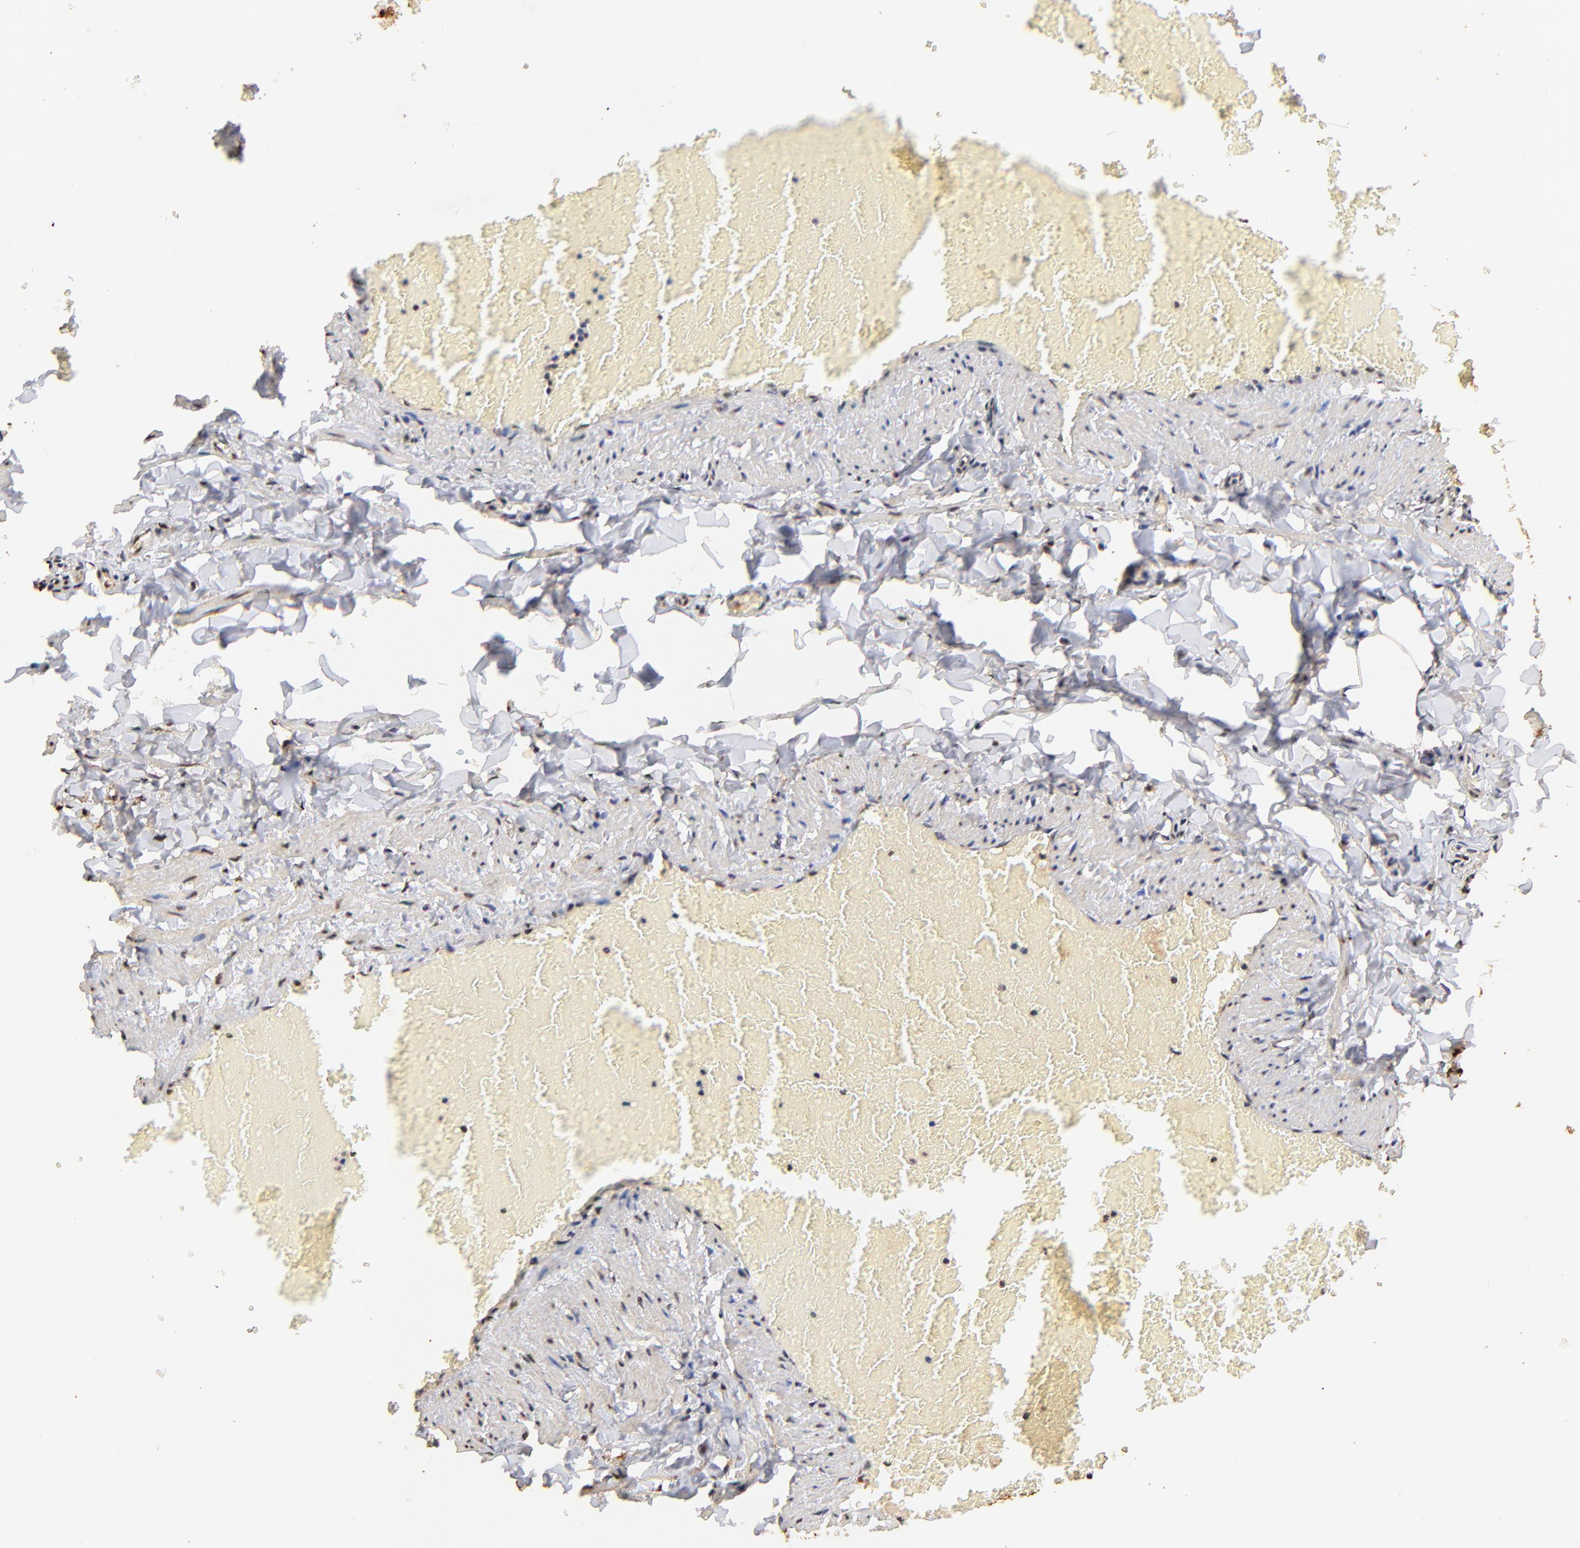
{"staining": {"intensity": "strong", "quantity": ">75%", "location": "cytoplasmic/membranous,nuclear"}, "tissue": "adipose tissue", "cell_type": "Adipocytes", "image_type": "normal", "snomed": [{"axis": "morphology", "description": "Normal tissue, NOS"}, {"axis": "topography", "description": "Vascular tissue"}], "caption": "Immunohistochemistry (IHC) staining of normal adipose tissue, which reveals high levels of strong cytoplasmic/membranous,nuclear expression in about >75% of adipocytes indicating strong cytoplasmic/membranous,nuclear protein positivity. The staining was performed using DAB (3,3'-diaminobenzidine) (brown) for protein detection and nuclei were counterstained in hematoxylin (blue).", "gene": "MED12", "patient": {"sex": "male", "age": 41}}